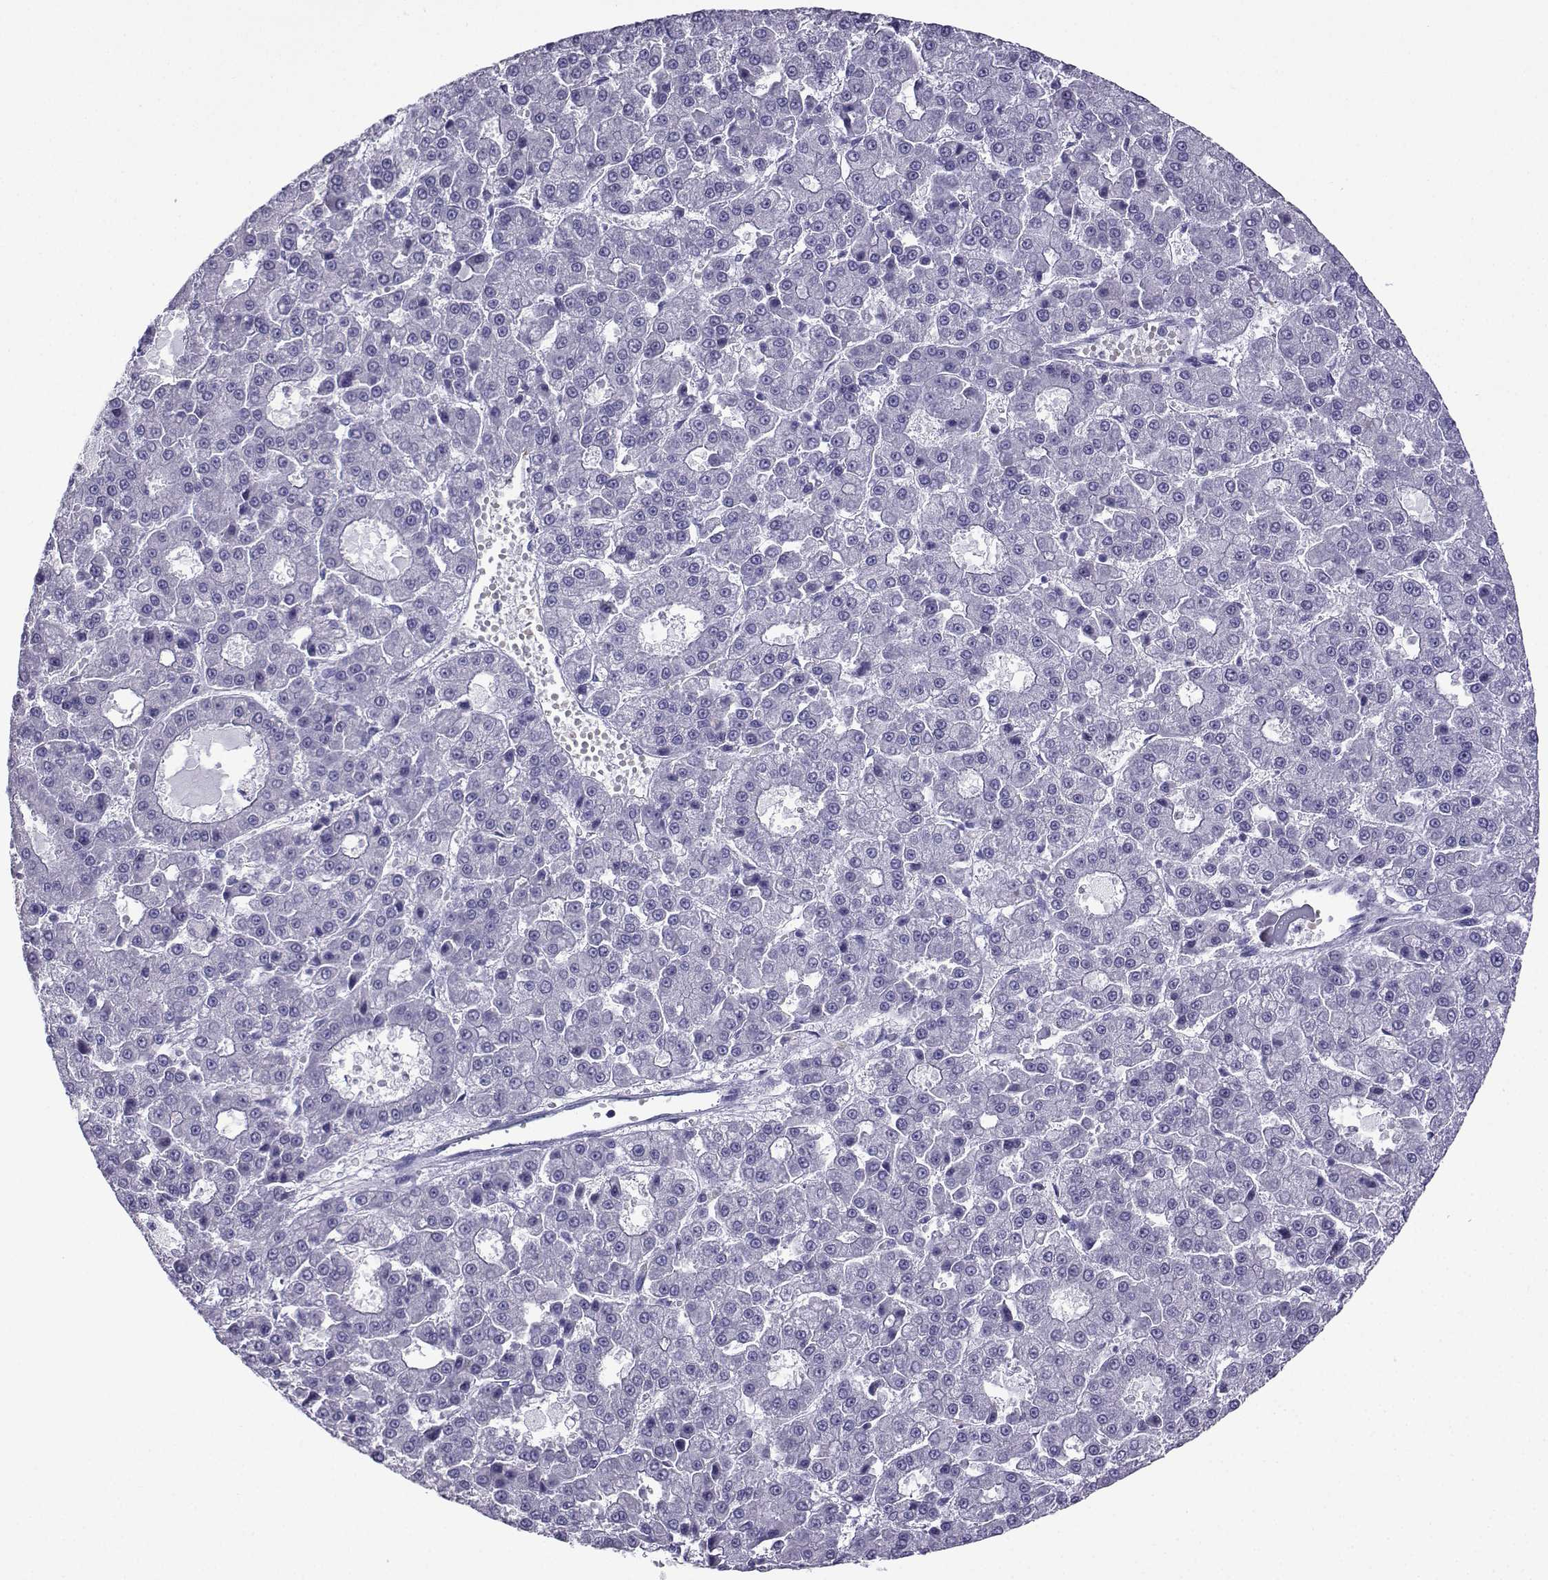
{"staining": {"intensity": "negative", "quantity": "none", "location": "none"}, "tissue": "liver cancer", "cell_type": "Tumor cells", "image_type": "cancer", "snomed": [{"axis": "morphology", "description": "Carcinoma, Hepatocellular, NOS"}, {"axis": "topography", "description": "Liver"}], "caption": "A photomicrograph of human liver cancer (hepatocellular carcinoma) is negative for staining in tumor cells.", "gene": "CD109", "patient": {"sex": "male", "age": 70}}